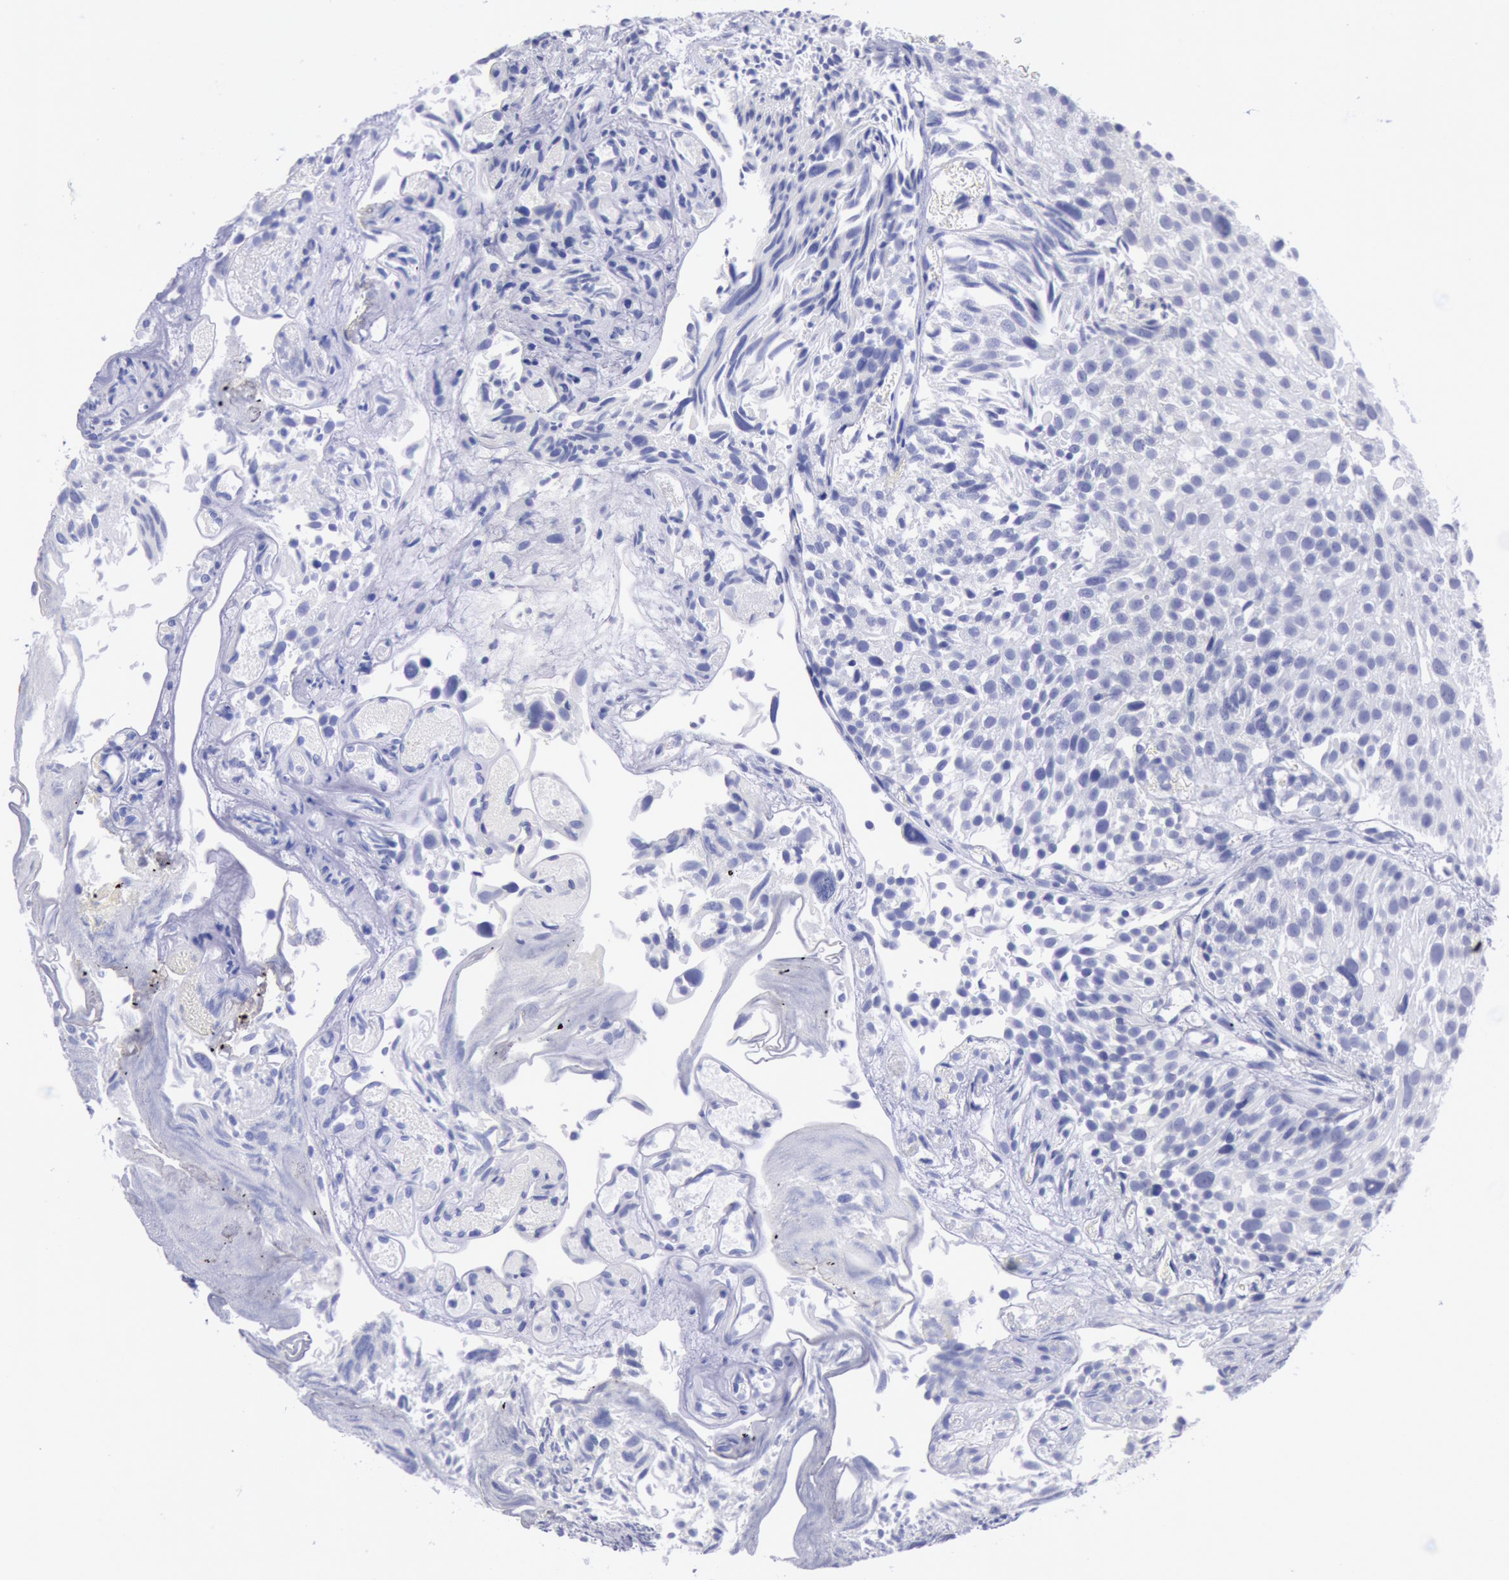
{"staining": {"intensity": "negative", "quantity": "none", "location": "none"}, "tissue": "urothelial cancer", "cell_type": "Tumor cells", "image_type": "cancer", "snomed": [{"axis": "morphology", "description": "Urothelial carcinoma, High grade"}, {"axis": "topography", "description": "Urinary bladder"}], "caption": "Protein analysis of urothelial carcinoma (high-grade) reveals no significant staining in tumor cells. (Immunohistochemistry (ihc), brightfield microscopy, high magnification).", "gene": "GAL3ST1", "patient": {"sex": "female", "age": 78}}